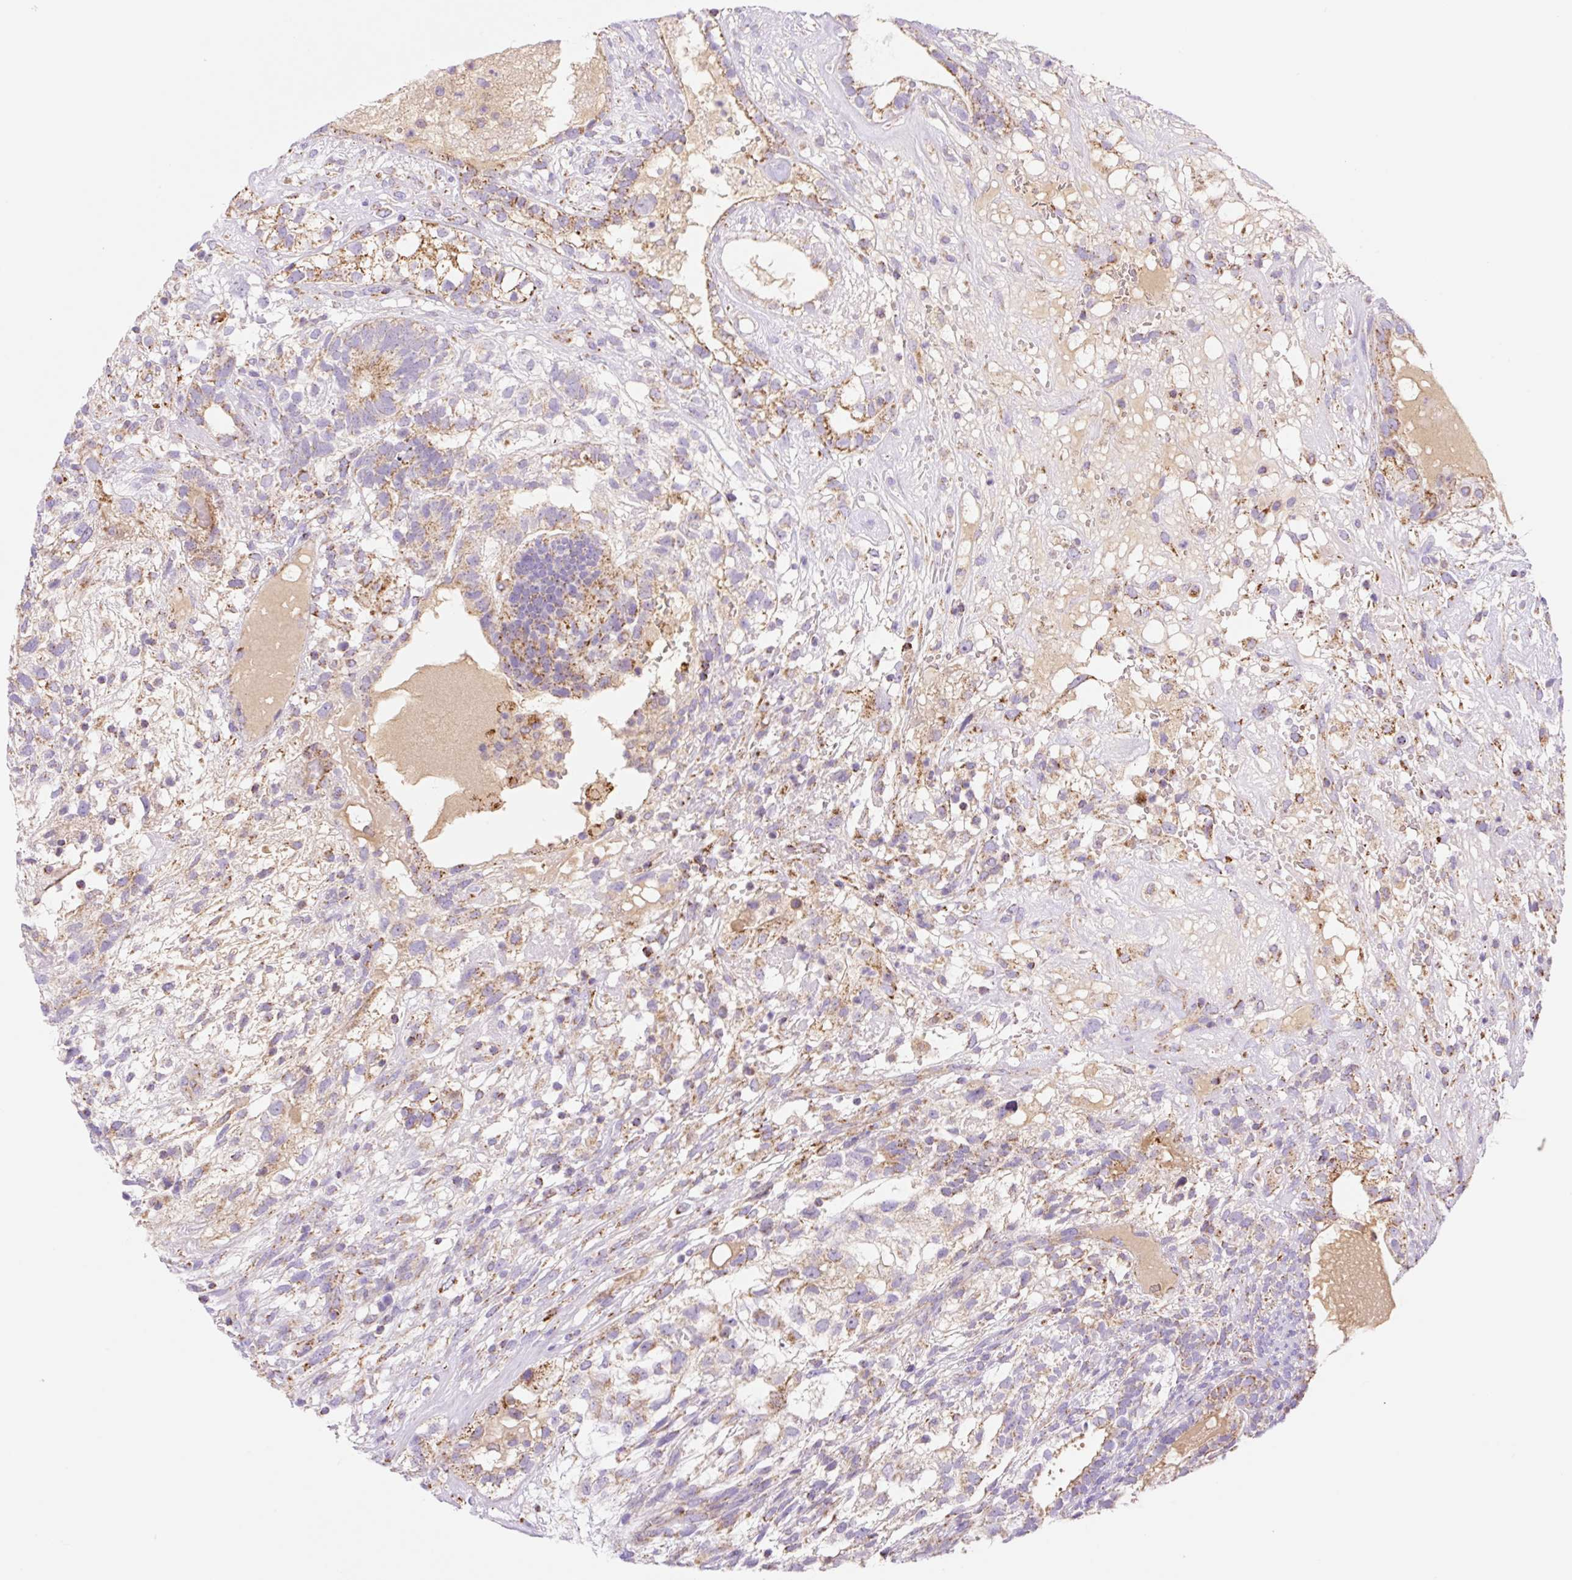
{"staining": {"intensity": "moderate", "quantity": "25%-75%", "location": "cytoplasmic/membranous"}, "tissue": "testis cancer", "cell_type": "Tumor cells", "image_type": "cancer", "snomed": [{"axis": "morphology", "description": "Seminoma, NOS"}, {"axis": "morphology", "description": "Carcinoma, Embryonal, NOS"}, {"axis": "topography", "description": "Testis"}], "caption": "Testis seminoma was stained to show a protein in brown. There is medium levels of moderate cytoplasmic/membranous positivity in approximately 25%-75% of tumor cells.", "gene": "ETNK2", "patient": {"sex": "male", "age": 41}}